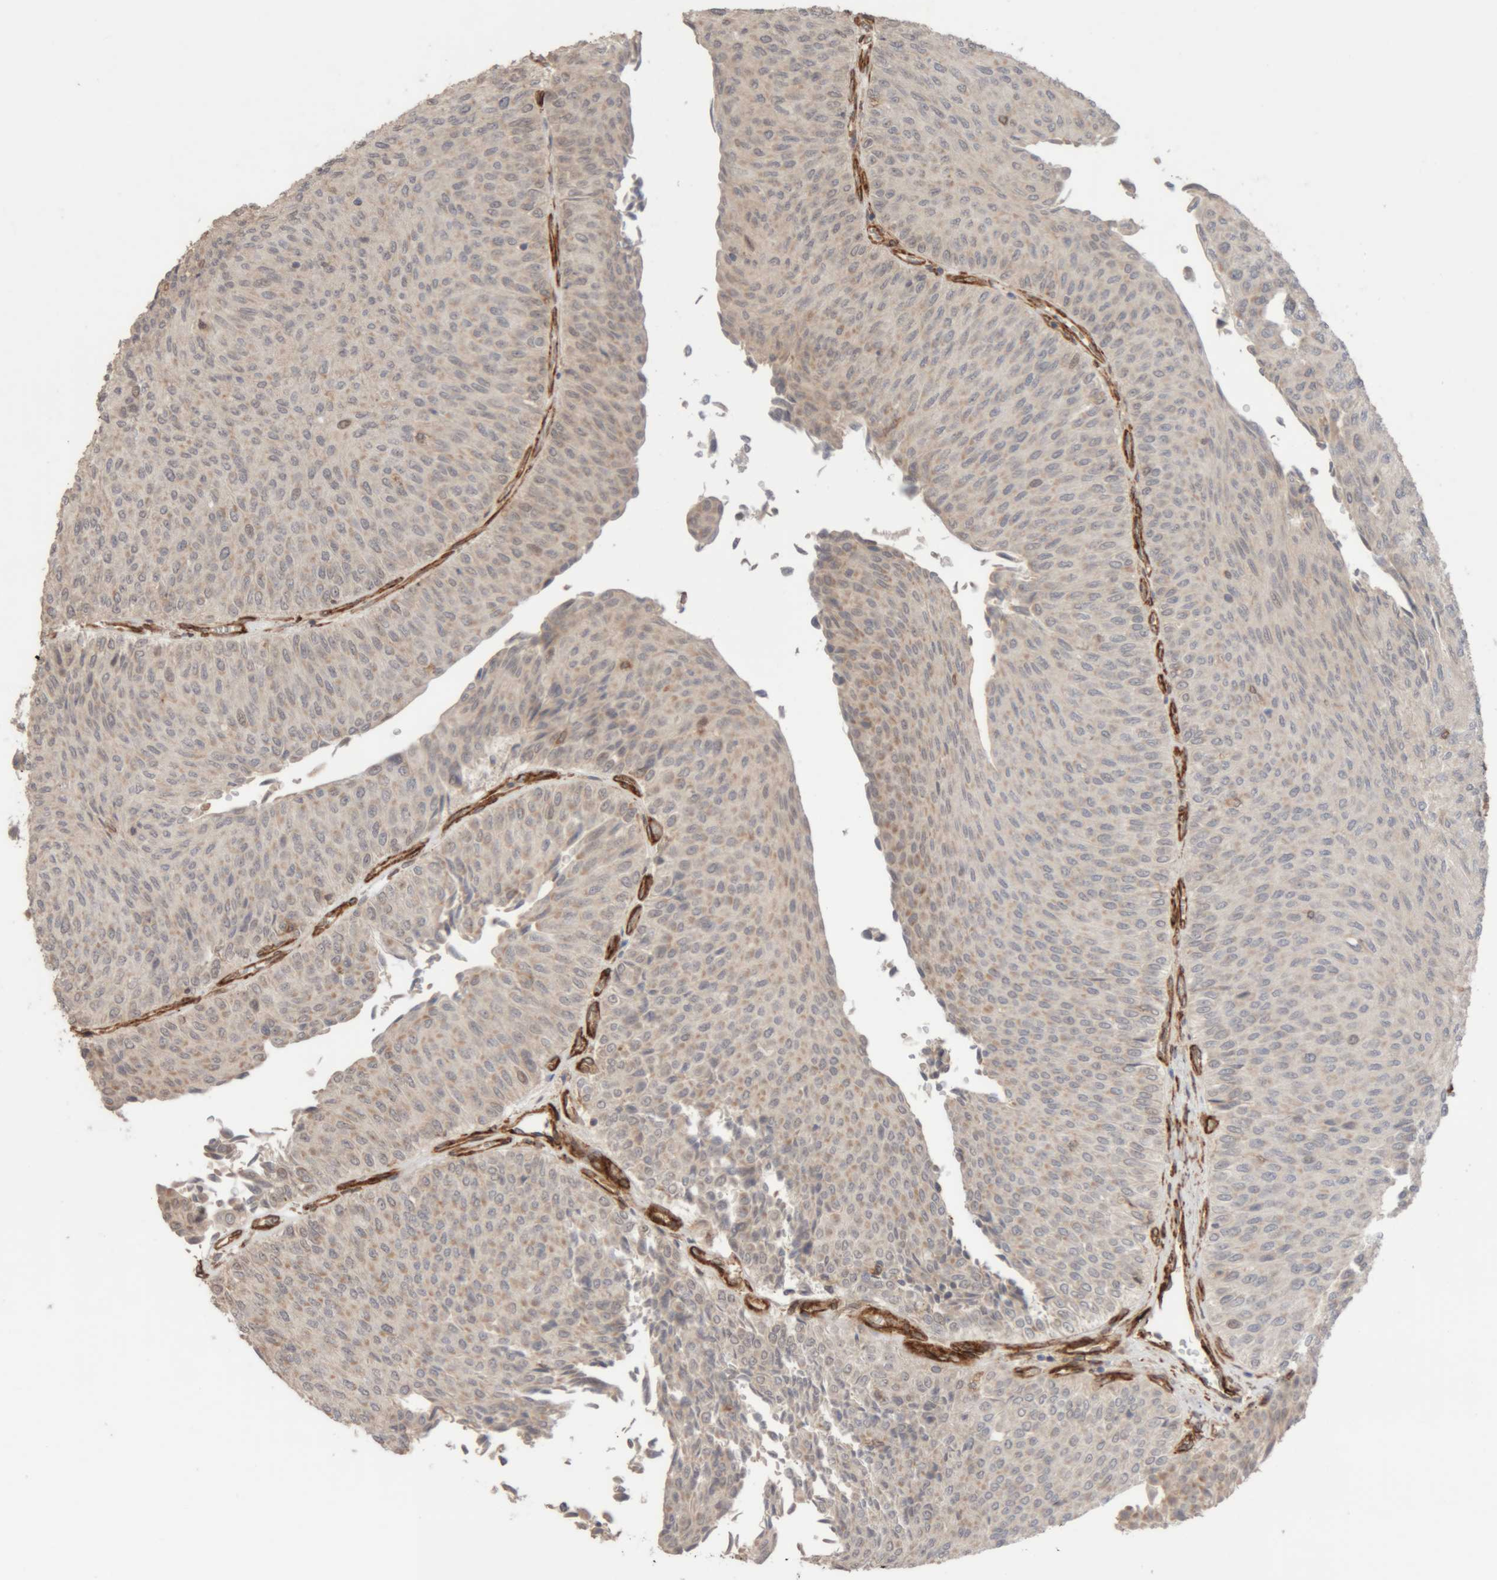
{"staining": {"intensity": "weak", "quantity": ">75%", "location": "cytoplasmic/membranous"}, "tissue": "urothelial cancer", "cell_type": "Tumor cells", "image_type": "cancer", "snomed": [{"axis": "morphology", "description": "Urothelial carcinoma, Low grade"}, {"axis": "topography", "description": "Urinary bladder"}], "caption": "IHC staining of low-grade urothelial carcinoma, which shows low levels of weak cytoplasmic/membranous staining in approximately >75% of tumor cells indicating weak cytoplasmic/membranous protein expression. The staining was performed using DAB (brown) for protein detection and nuclei were counterstained in hematoxylin (blue).", "gene": "RAB32", "patient": {"sex": "male", "age": 78}}